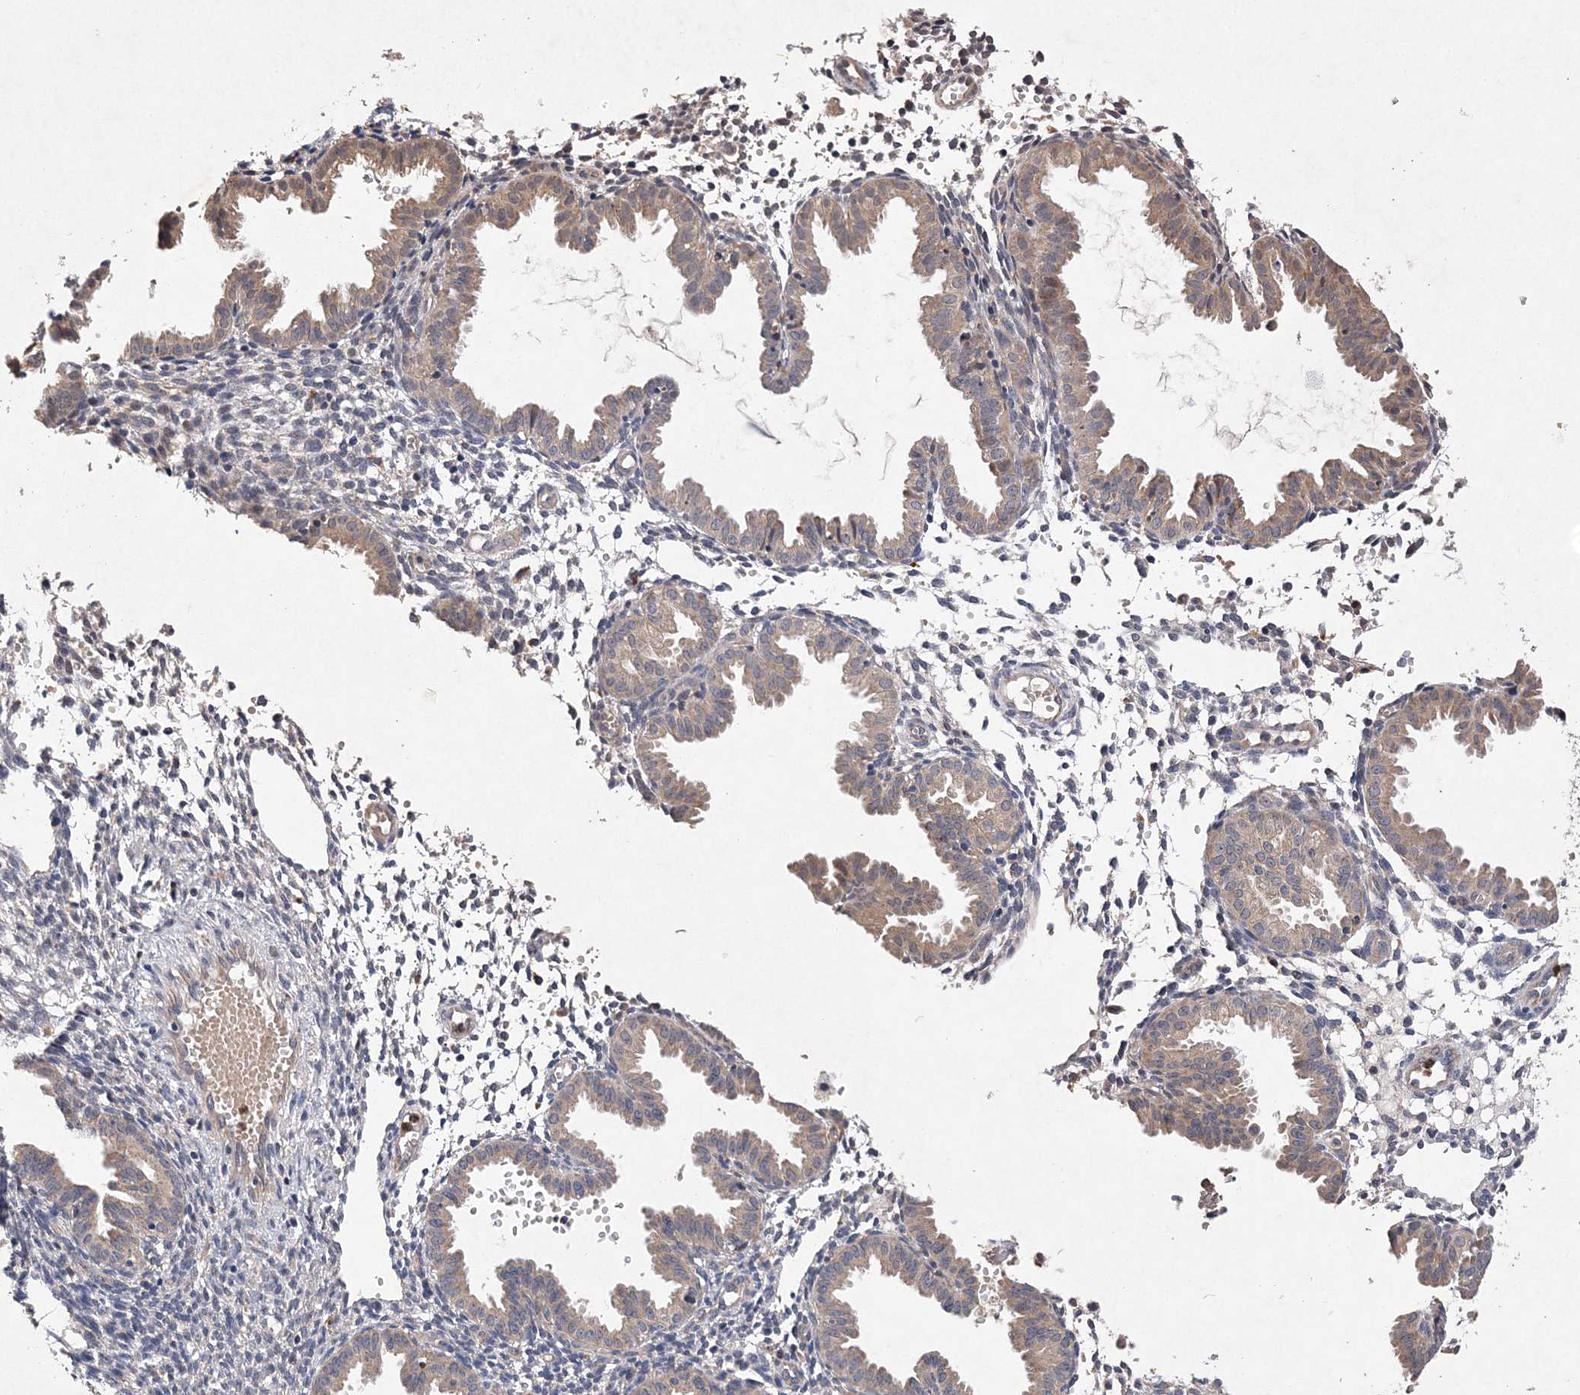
{"staining": {"intensity": "negative", "quantity": "none", "location": "none"}, "tissue": "endometrium", "cell_type": "Cells in endometrial stroma", "image_type": "normal", "snomed": [{"axis": "morphology", "description": "Normal tissue, NOS"}, {"axis": "topography", "description": "Endometrium"}], "caption": "Cells in endometrial stroma show no significant protein staining in benign endometrium. (Stains: DAB (3,3'-diaminobenzidine) immunohistochemistry with hematoxylin counter stain, Microscopy: brightfield microscopy at high magnification).", "gene": "PROSER1", "patient": {"sex": "female", "age": 33}}